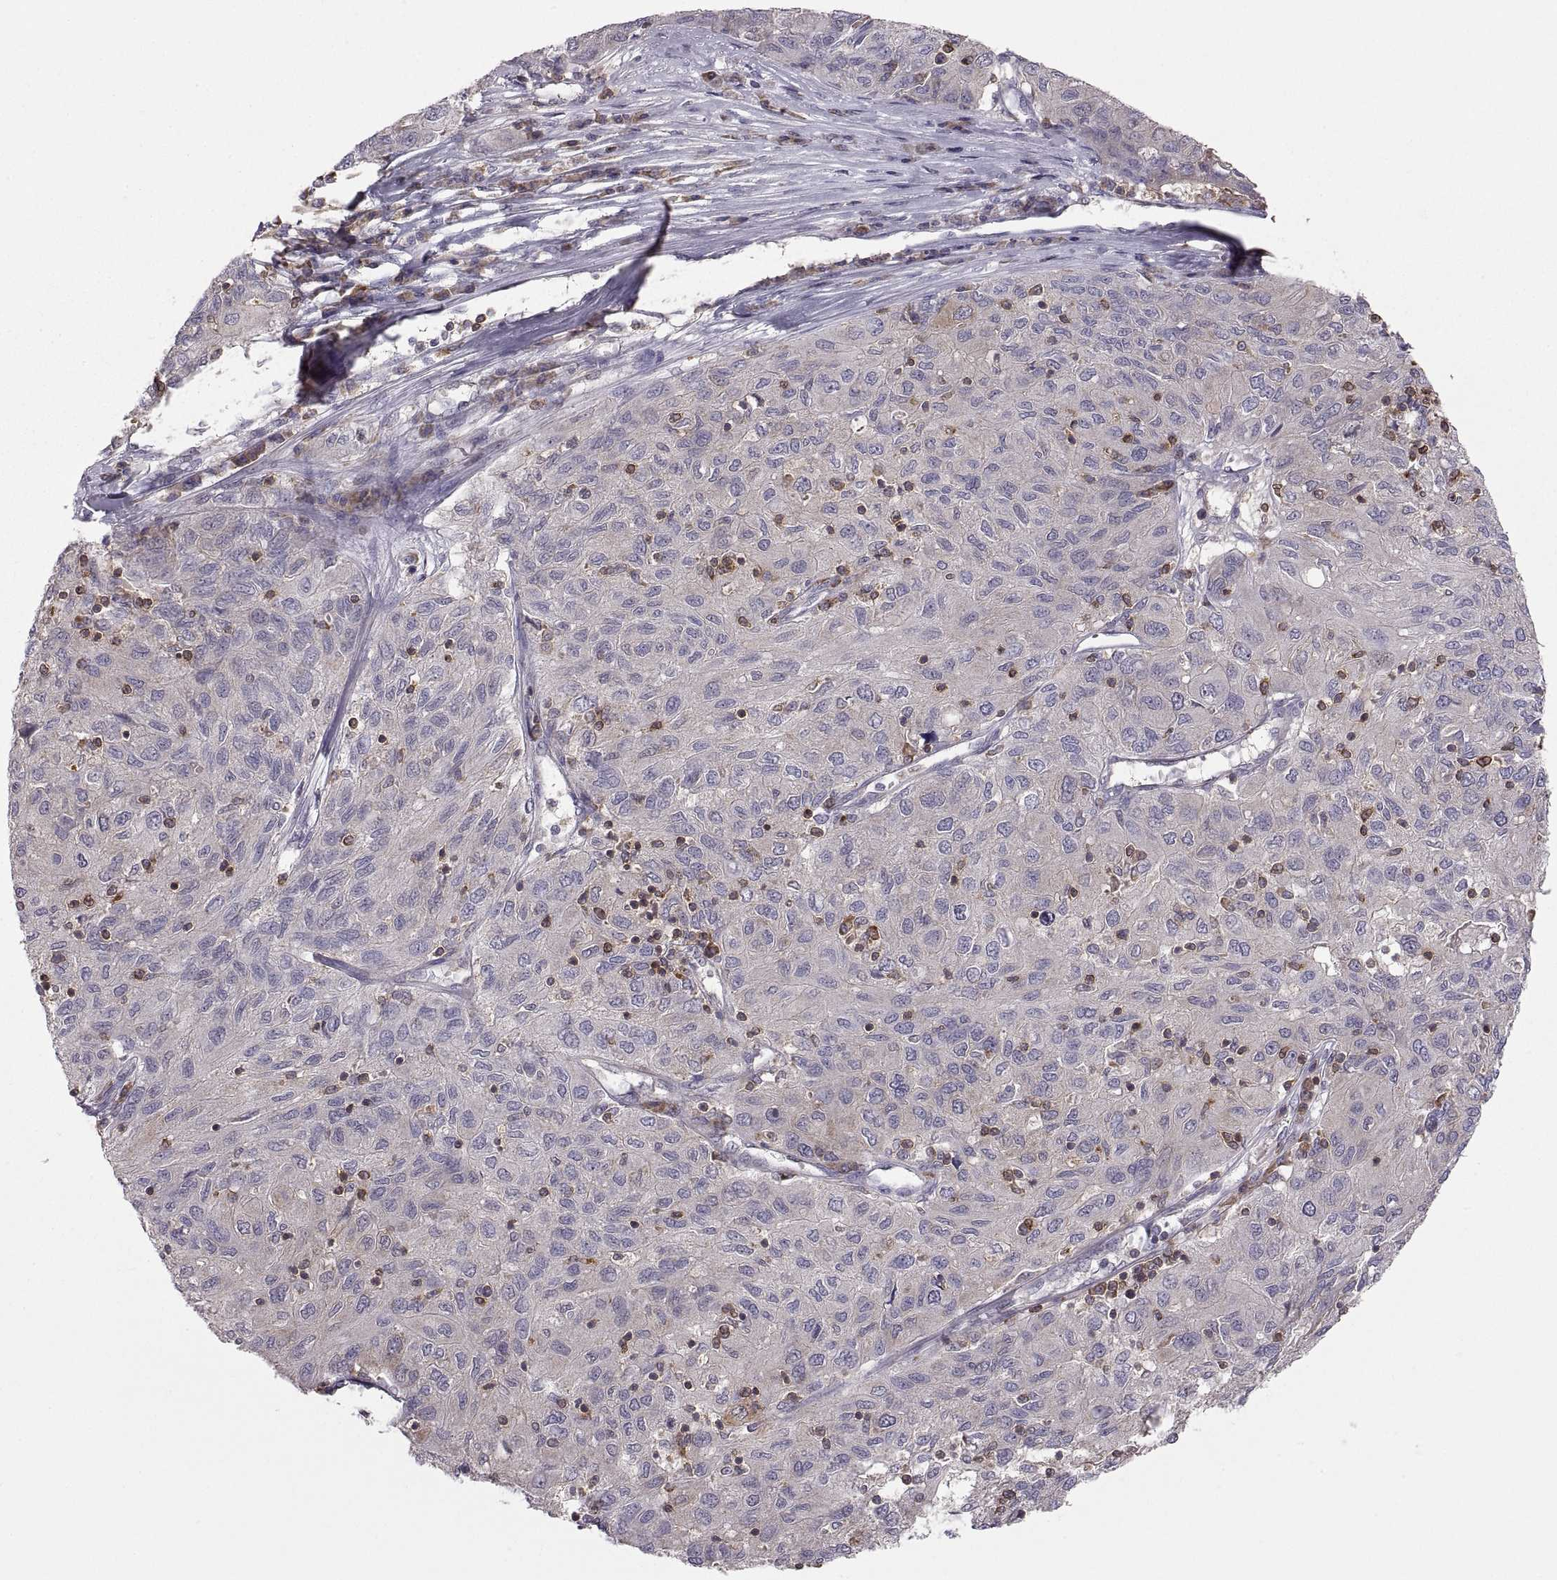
{"staining": {"intensity": "moderate", "quantity": "<25%", "location": "cytoplasmic/membranous"}, "tissue": "ovarian cancer", "cell_type": "Tumor cells", "image_type": "cancer", "snomed": [{"axis": "morphology", "description": "Carcinoma, endometroid"}, {"axis": "topography", "description": "Ovary"}], "caption": "Human ovarian cancer (endometroid carcinoma) stained with a brown dye displays moderate cytoplasmic/membranous positive positivity in about <25% of tumor cells.", "gene": "EZR", "patient": {"sex": "female", "age": 50}}